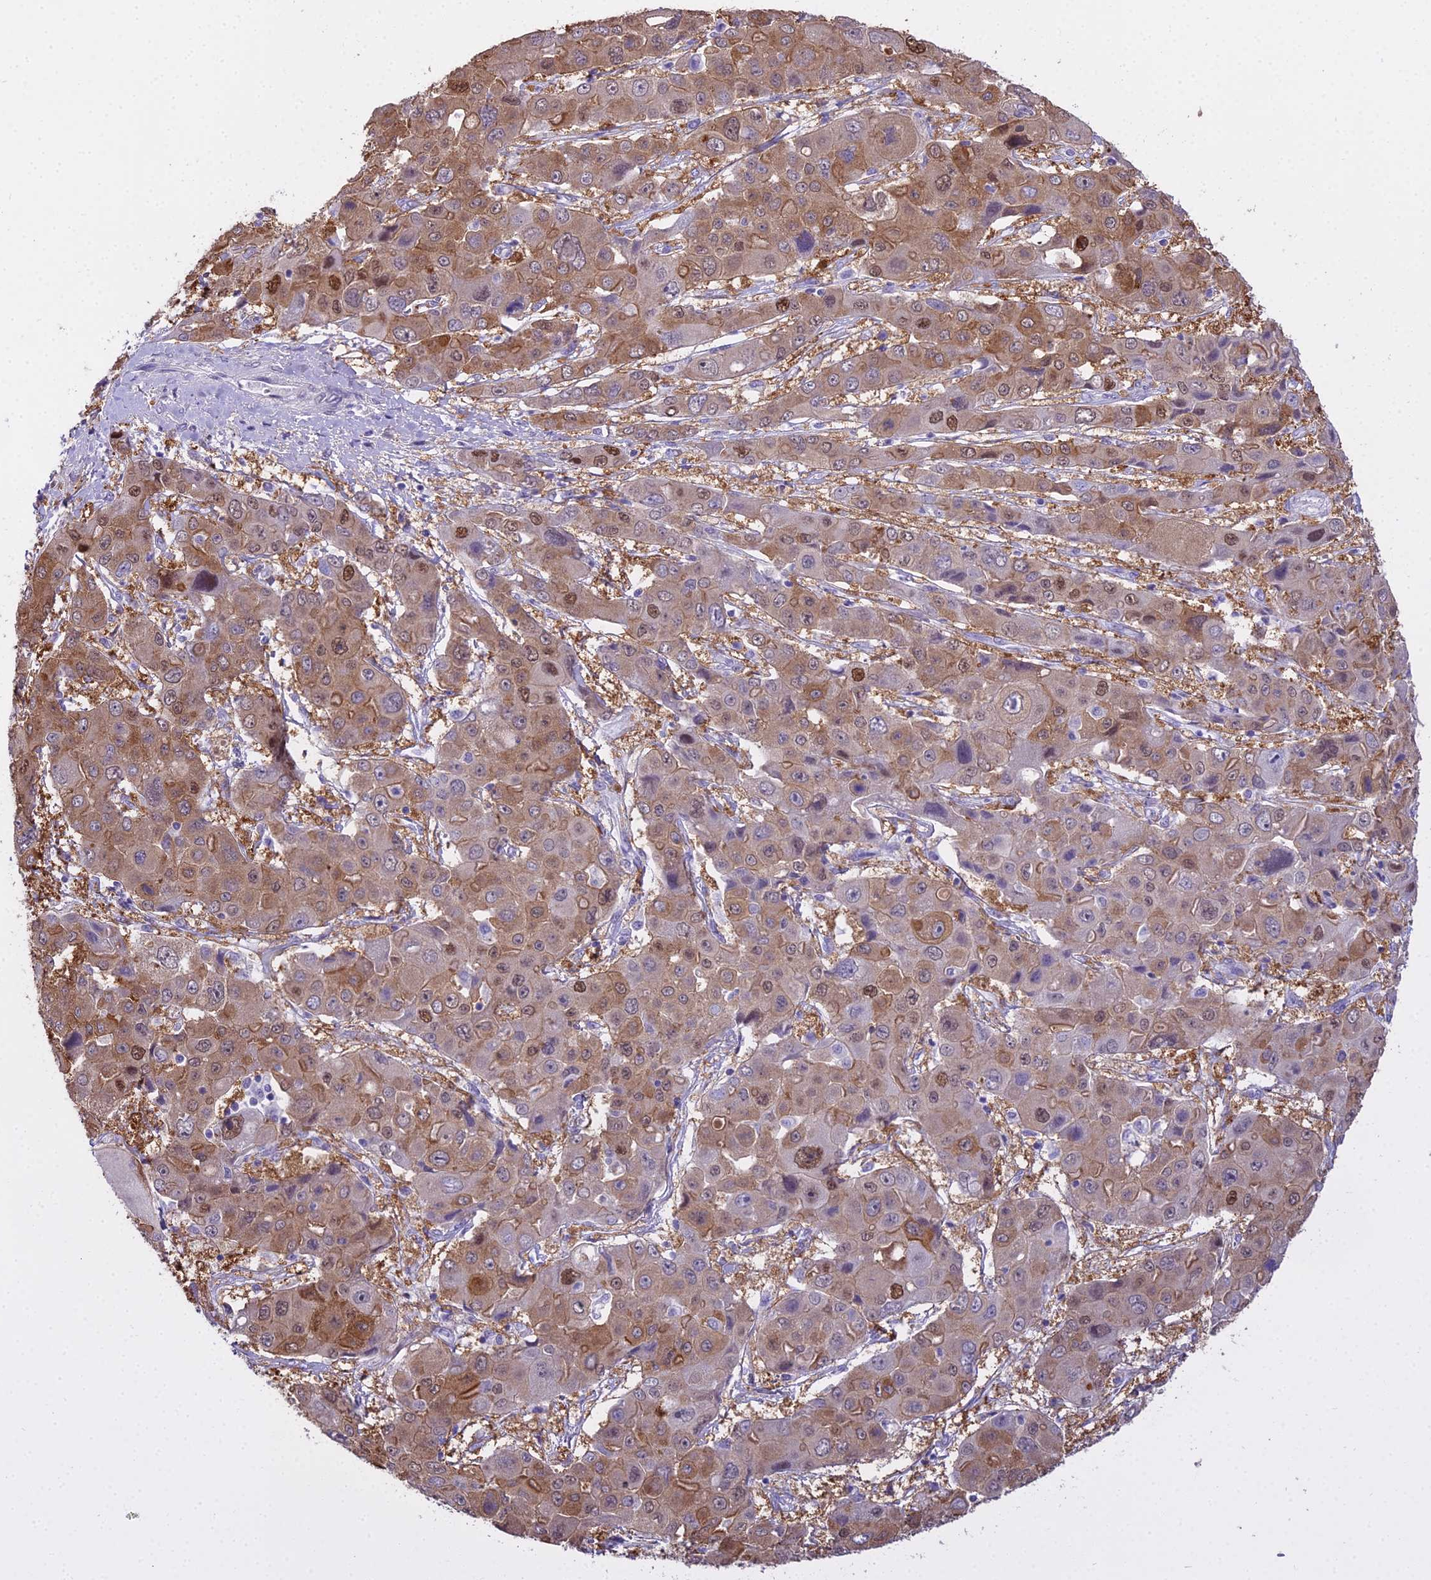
{"staining": {"intensity": "moderate", "quantity": ">75%", "location": "cytoplasmic/membranous,nuclear"}, "tissue": "liver cancer", "cell_type": "Tumor cells", "image_type": "cancer", "snomed": [{"axis": "morphology", "description": "Cholangiocarcinoma"}, {"axis": "topography", "description": "Liver"}], "caption": "There is medium levels of moderate cytoplasmic/membranous and nuclear staining in tumor cells of liver cancer (cholangiocarcinoma), as demonstrated by immunohistochemical staining (brown color).", "gene": "MAT2A", "patient": {"sex": "male", "age": 67}}